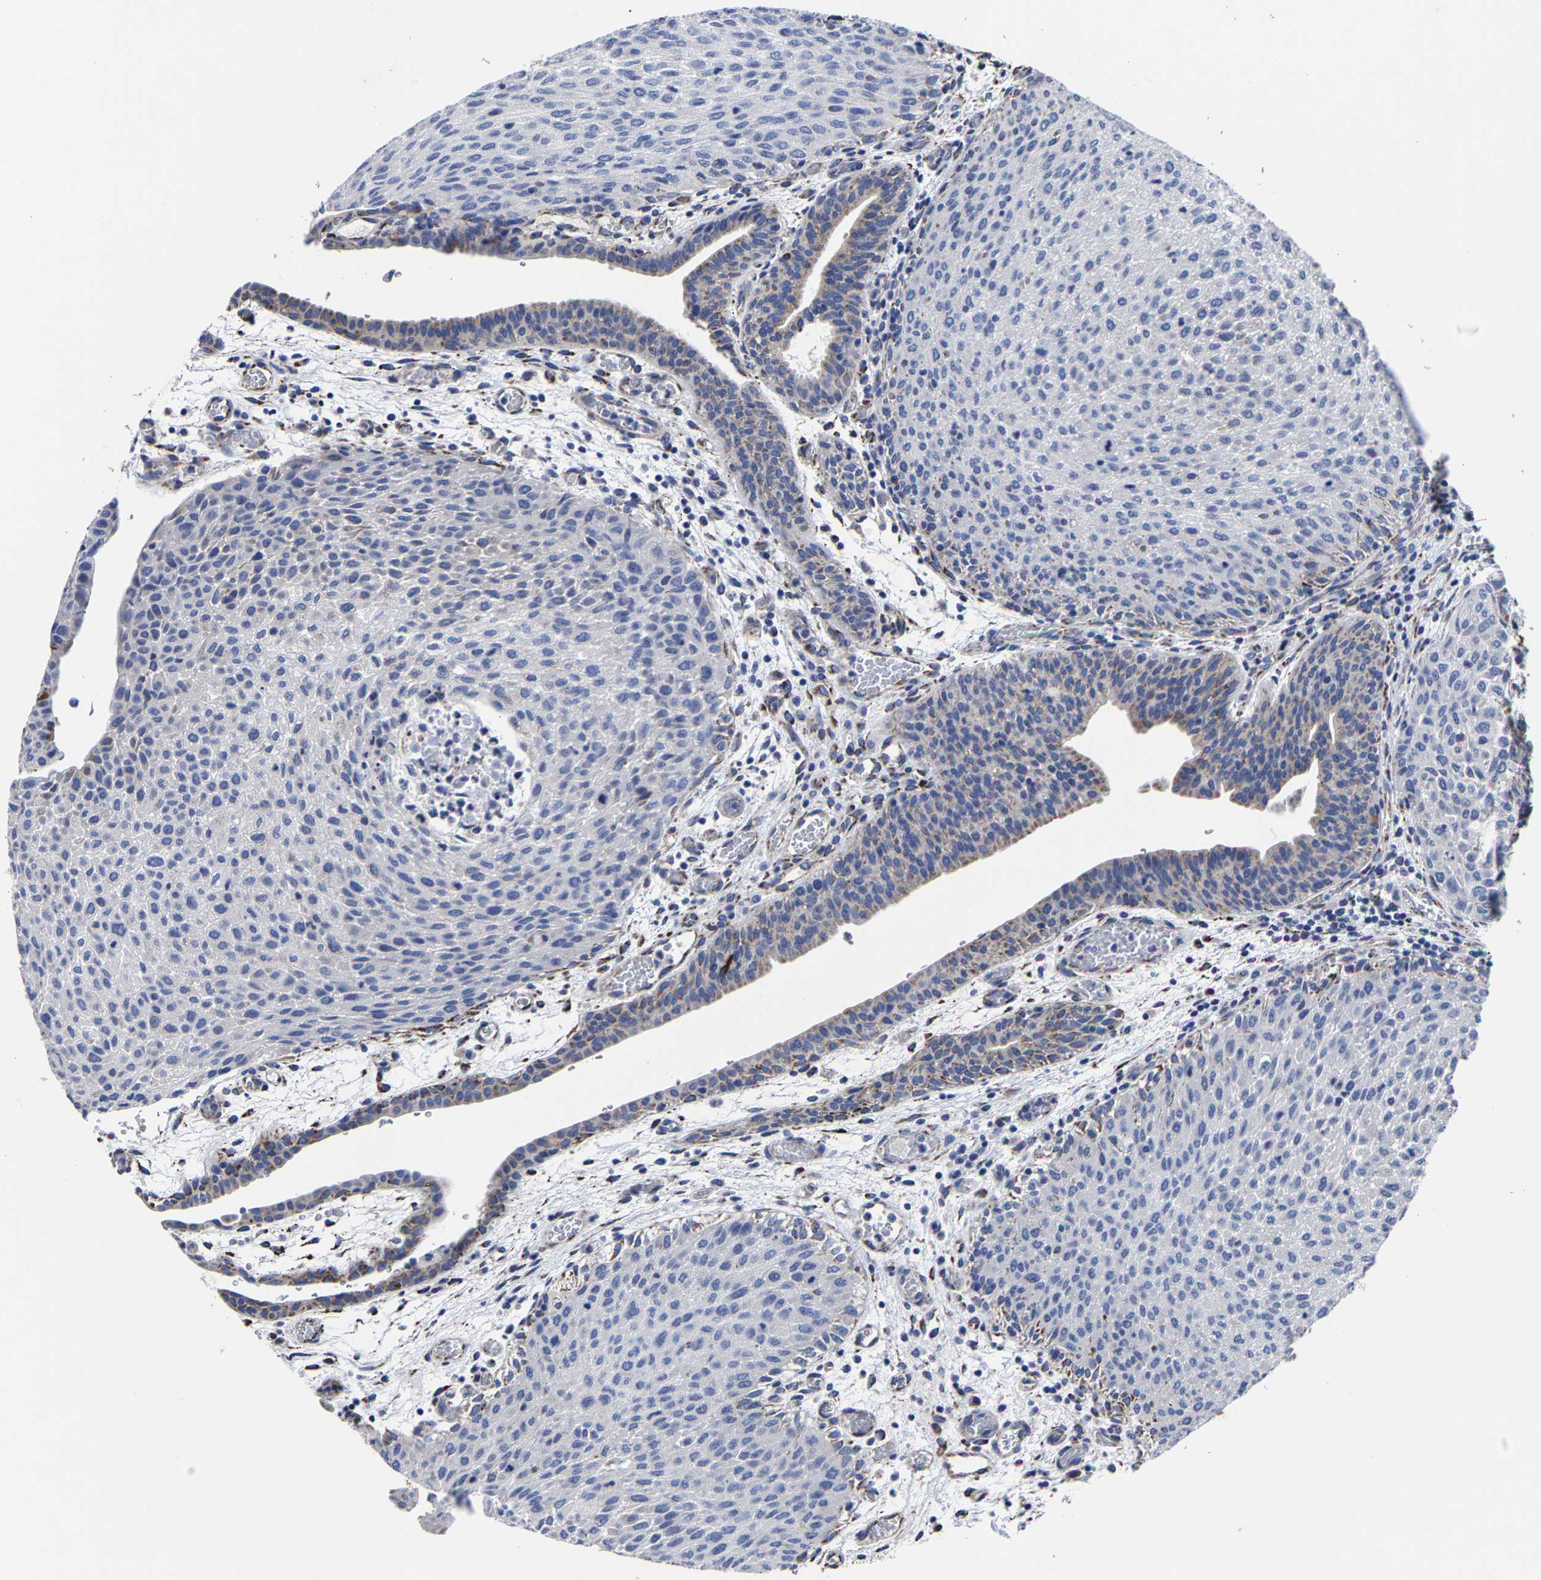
{"staining": {"intensity": "negative", "quantity": "none", "location": "none"}, "tissue": "urothelial cancer", "cell_type": "Tumor cells", "image_type": "cancer", "snomed": [{"axis": "morphology", "description": "Urothelial carcinoma, Low grade"}, {"axis": "morphology", "description": "Urothelial carcinoma, High grade"}, {"axis": "topography", "description": "Urinary bladder"}], "caption": "This is an immunohistochemistry histopathology image of human urothelial cancer. There is no staining in tumor cells.", "gene": "AASS", "patient": {"sex": "male", "age": 35}}